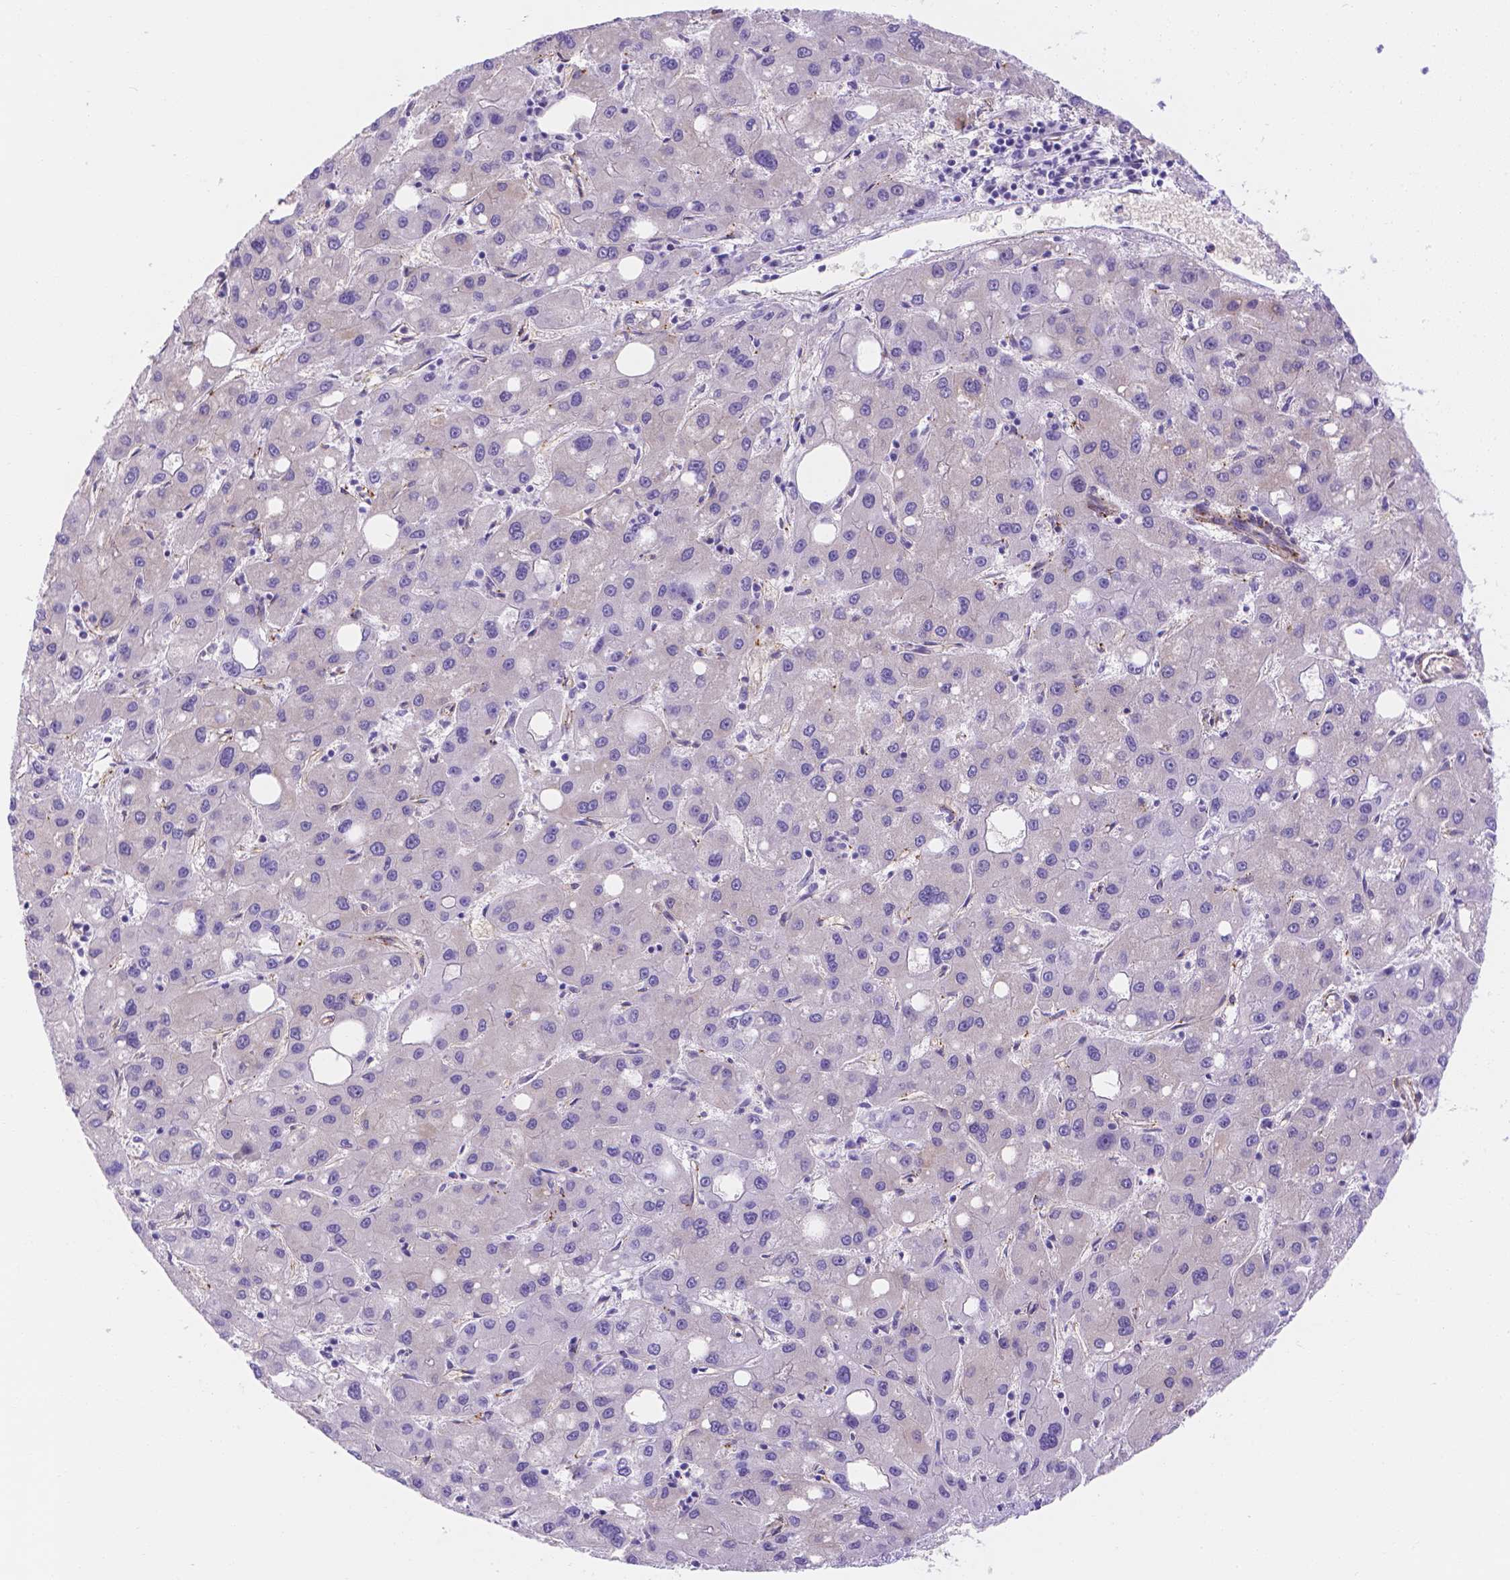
{"staining": {"intensity": "negative", "quantity": "none", "location": "none"}, "tissue": "liver cancer", "cell_type": "Tumor cells", "image_type": "cancer", "snomed": [{"axis": "morphology", "description": "Carcinoma, Hepatocellular, NOS"}, {"axis": "topography", "description": "Liver"}], "caption": "Tumor cells are negative for brown protein staining in hepatocellular carcinoma (liver).", "gene": "SLC40A1", "patient": {"sex": "male", "age": 73}}